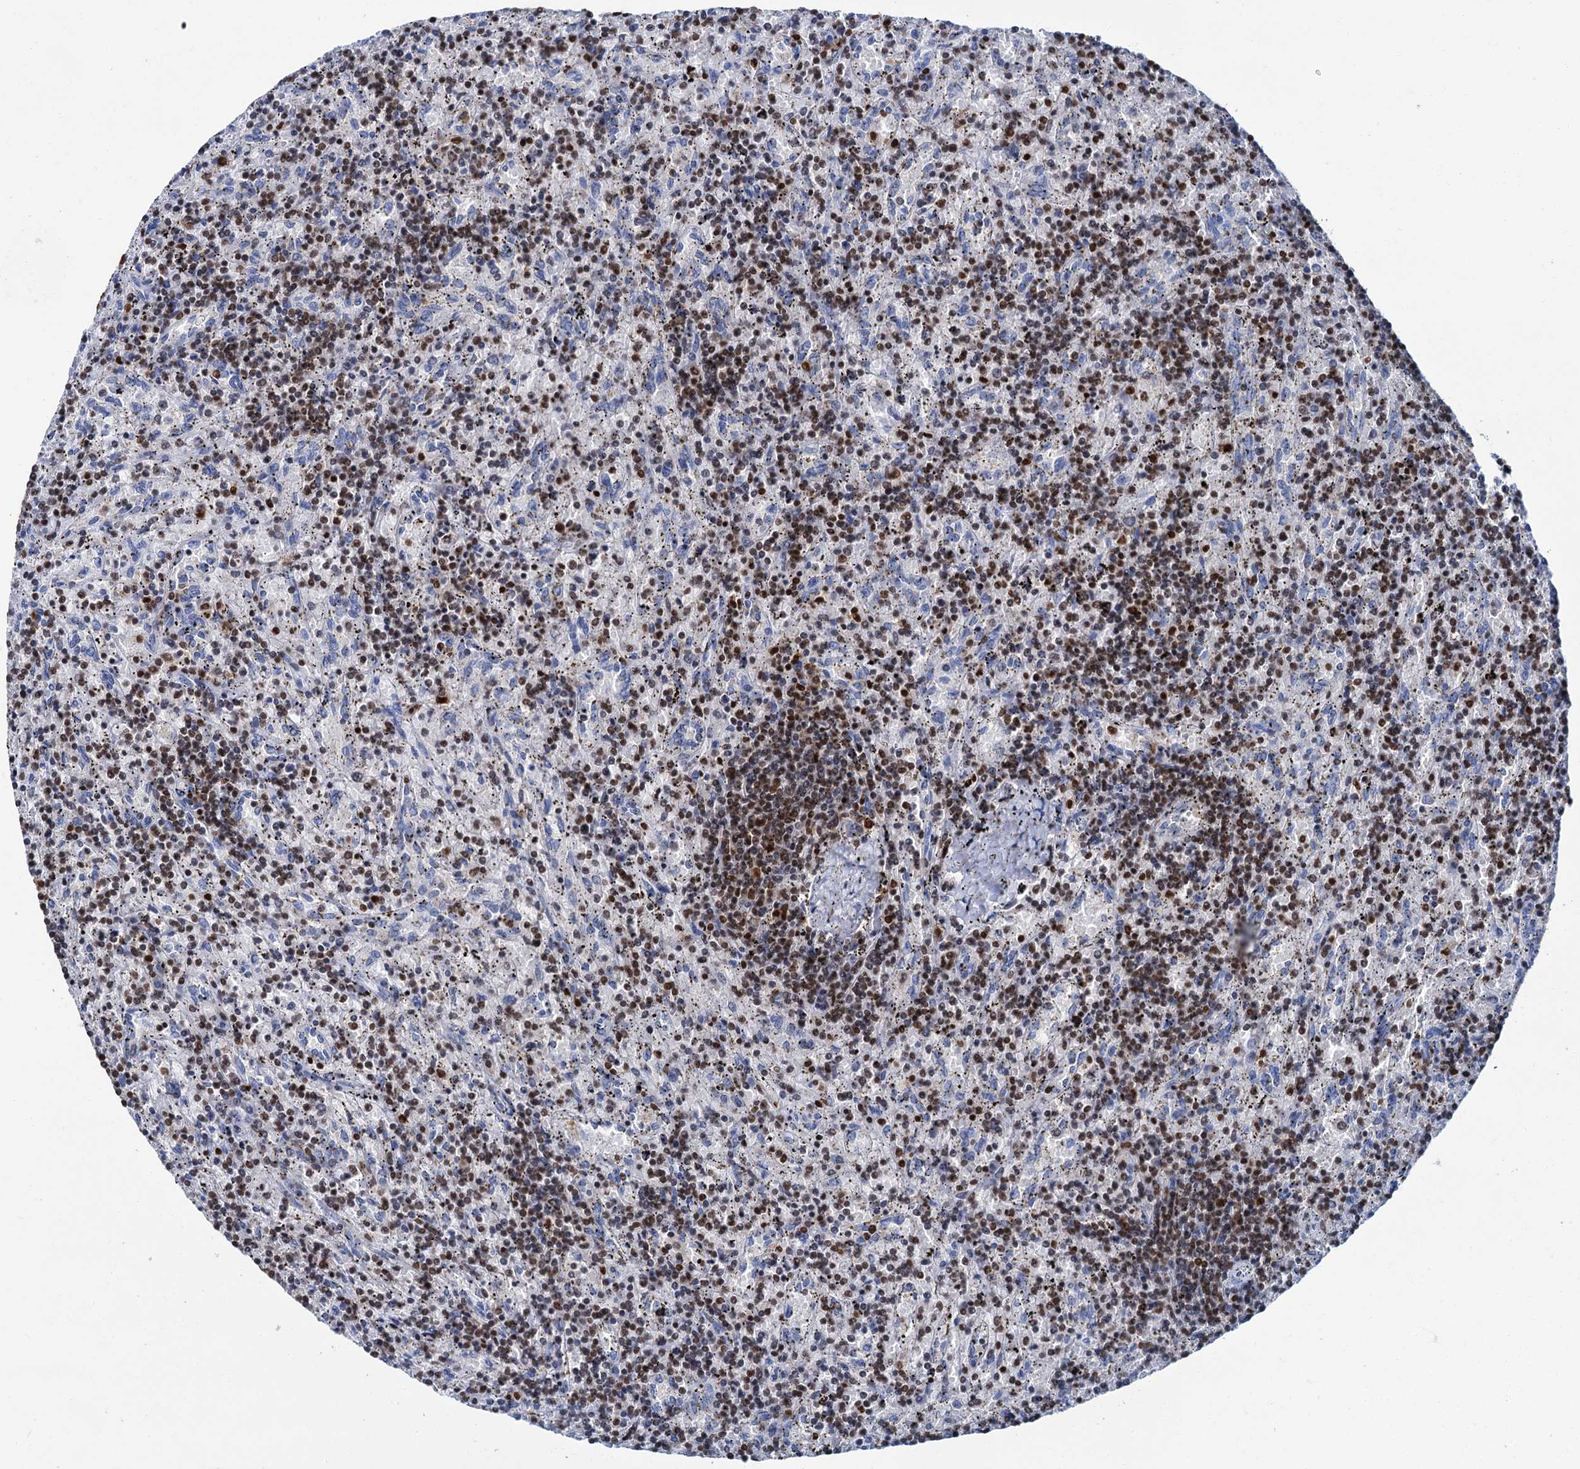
{"staining": {"intensity": "moderate", "quantity": "25%-75%", "location": "nuclear"}, "tissue": "lymphoma", "cell_type": "Tumor cells", "image_type": "cancer", "snomed": [{"axis": "morphology", "description": "Malignant lymphoma, non-Hodgkin's type, Low grade"}, {"axis": "topography", "description": "Spleen"}], "caption": "There is medium levels of moderate nuclear positivity in tumor cells of lymphoma, as demonstrated by immunohistochemical staining (brown color).", "gene": "CELF2", "patient": {"sex": "male", "age": 76}}